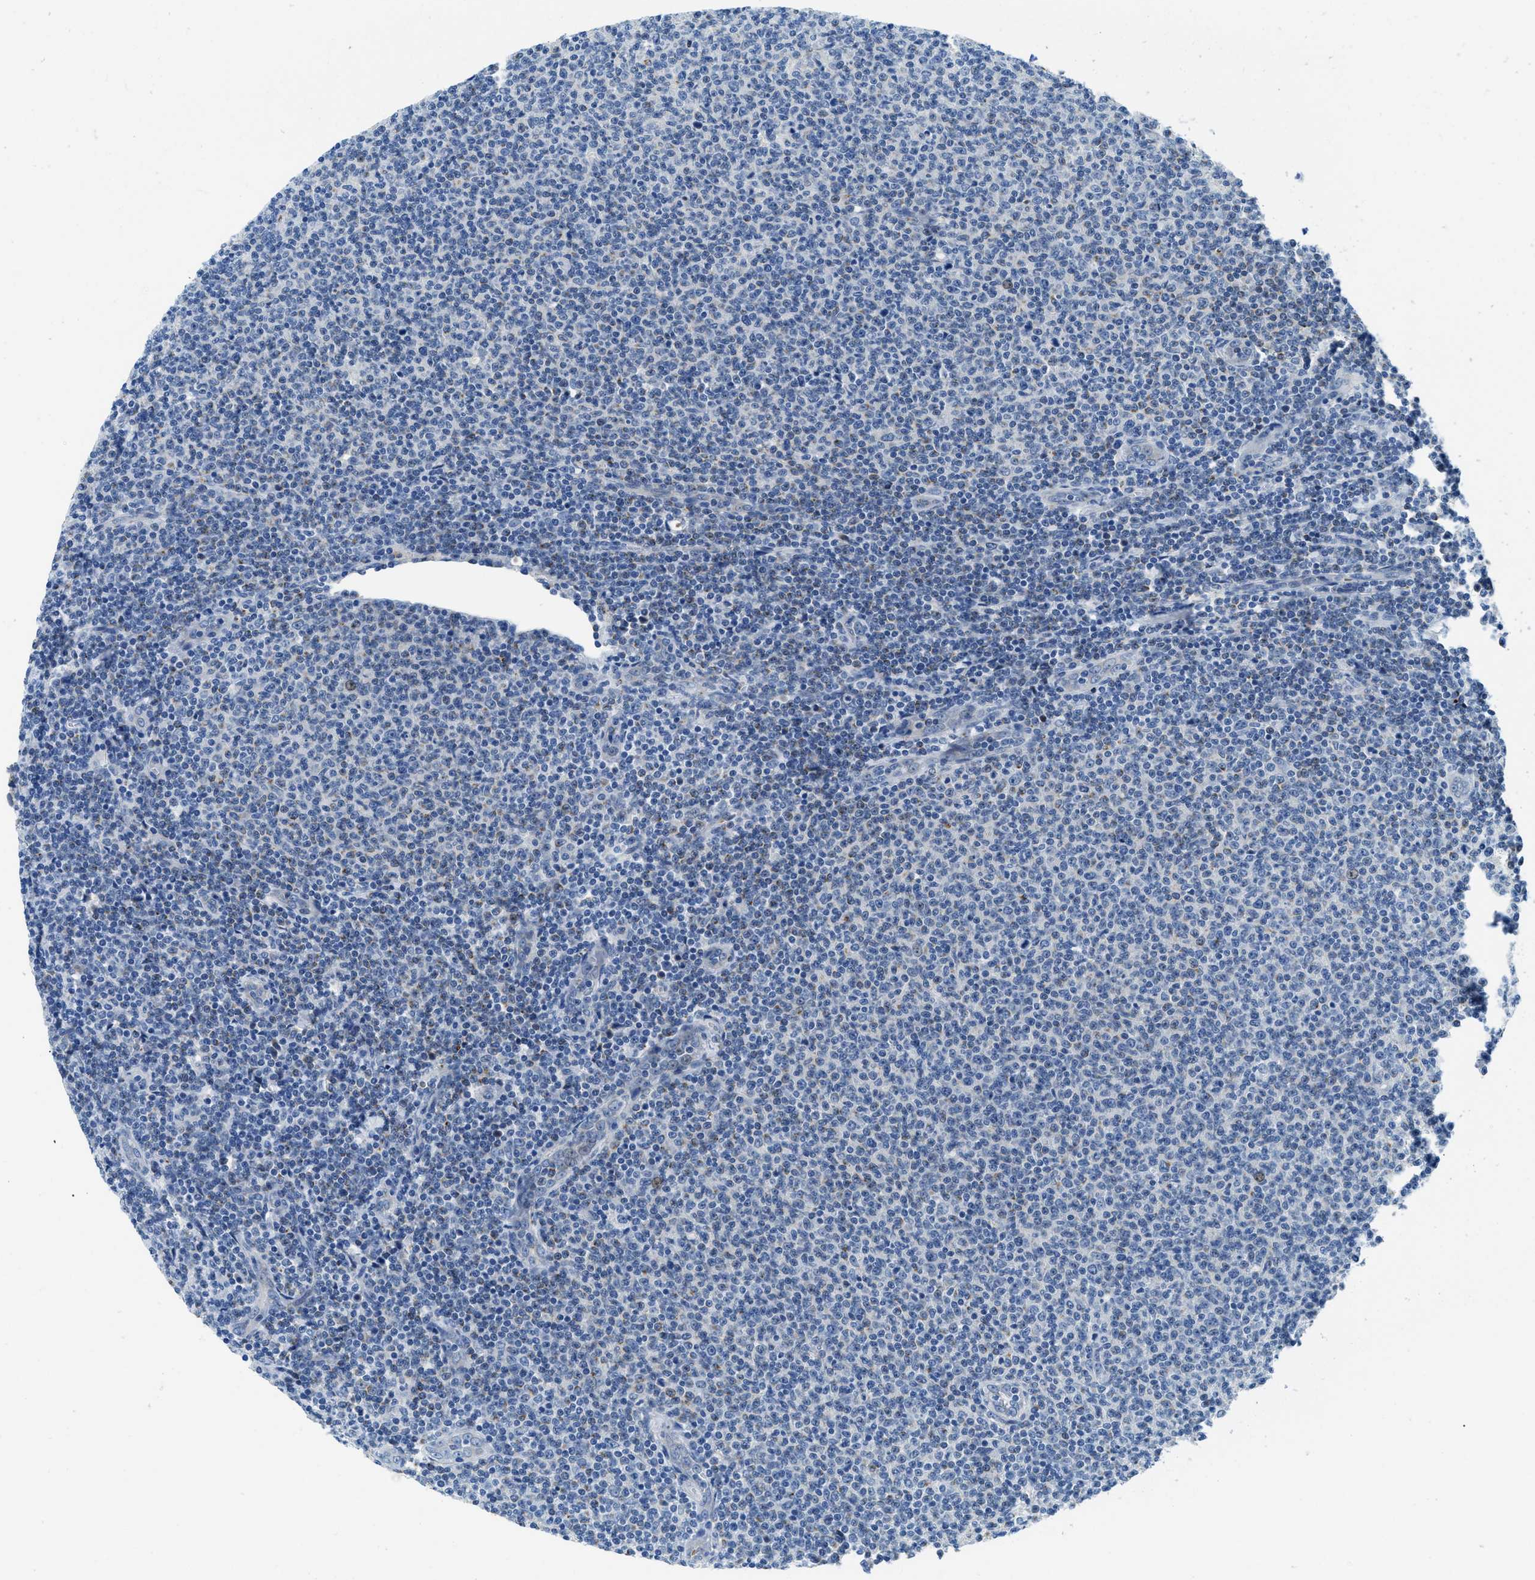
{"staining": {"intensity": "negative", "quantity": "none", "location": "none"}, "tissue": "lymphoma", "cell_type": "Tumor cells", "image_type": "cancer", "snomed": [{"axis": "morphology", "description": "Malignant lymphoma, non-Hodgkin's type, Low grade"}, {"axis": "topography", "description": "Lymph node"}], "caption": "Protein analysis of malignant lymphoma, non-Hodgkin's type (low-grade) shows no significant expression in tumor cells.", "gene": "TSPAN3", "patient": {"sex": "male", "age": 66}}